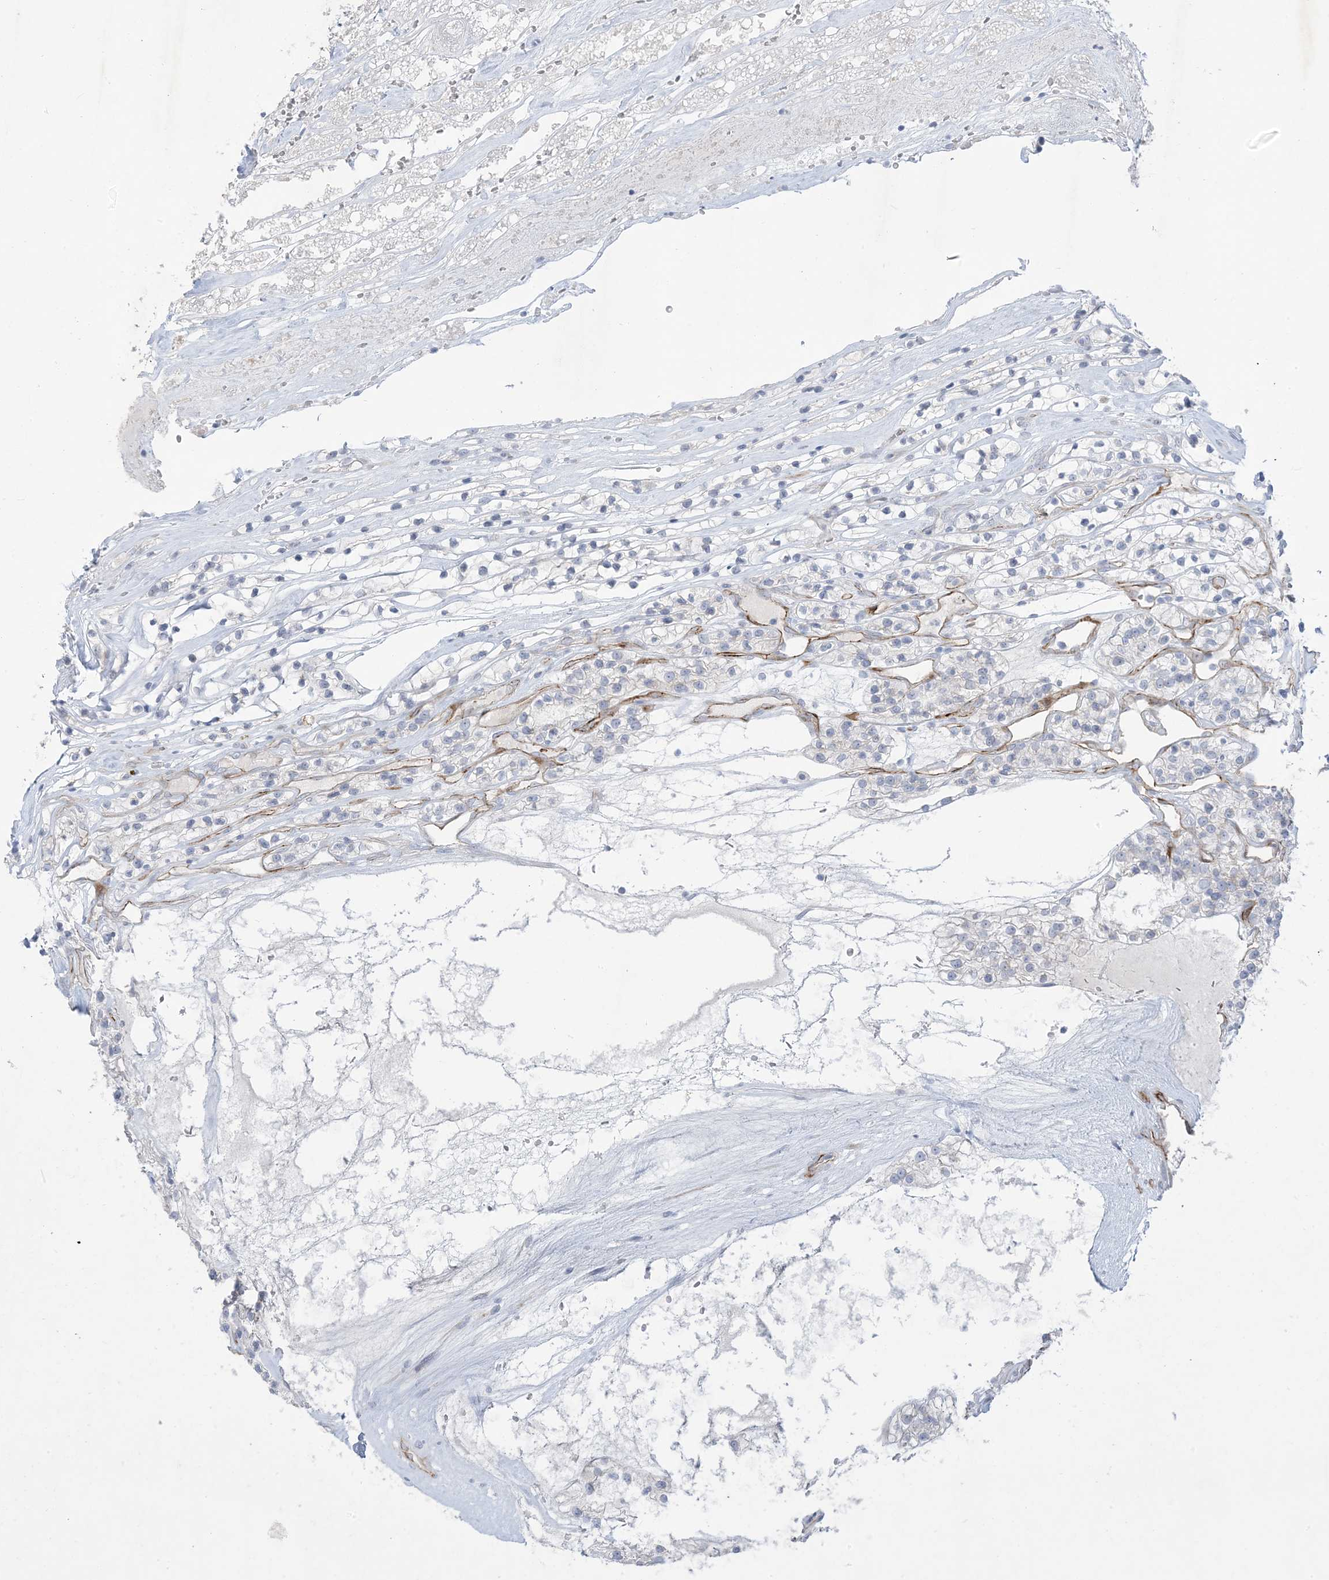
{"staining": {"intensity": "negative", "quantity": "none", "location": "none"}, "tissue": "renal cancer", "cell_type": "Tumor cells", "image_type": "cancer", "snomed": [{"axis": "morphology", "description": "Adenocarcinoma, NOS"}, {"axis": "topography", "description": "Kidney"}], "caption": "Tumor cells show no significant positivity in renal cancer (adenocarcinoma).", "gene": "B3GNT7", "patient": {"sex": "female", "age": 57}}